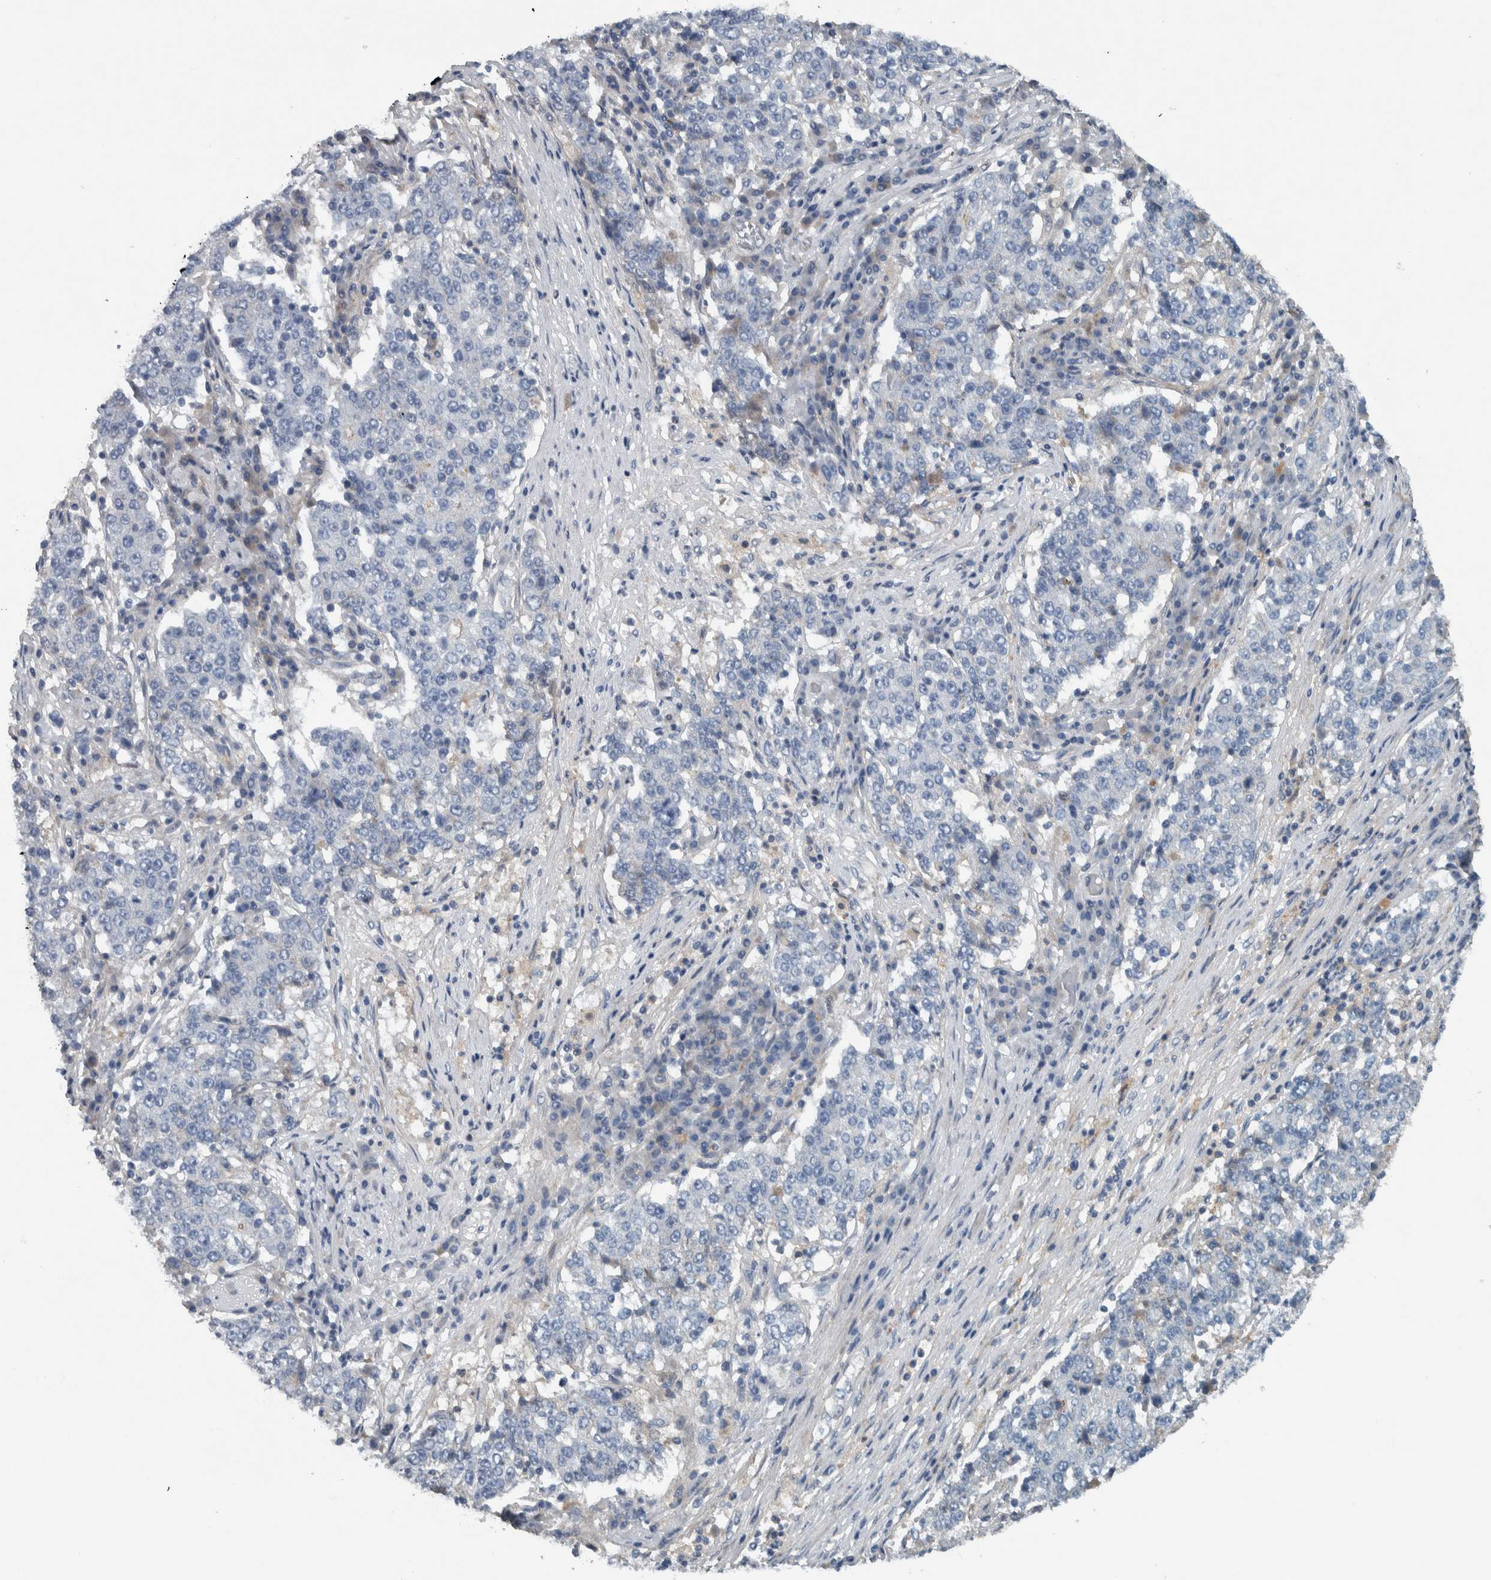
{"staining": {"intensity": "negative", "quantity": "none", "location": "none"}, "tissue": "stomach cancer", "cell_type": "Tumor cells", "image_type": "cancer", "snomed": [{"axis": "morphology", "description": "Adenocarcinoma, NOS"}, {"axis": "topography", "description": "Stomach"}], "caption": "Immunohistochemistry (IHC) of stomach adenocarcinoma reveals no positivity in tumor cells.", "gene": "SERPINC1", "patient": {"sex": "male", "age": 59}}